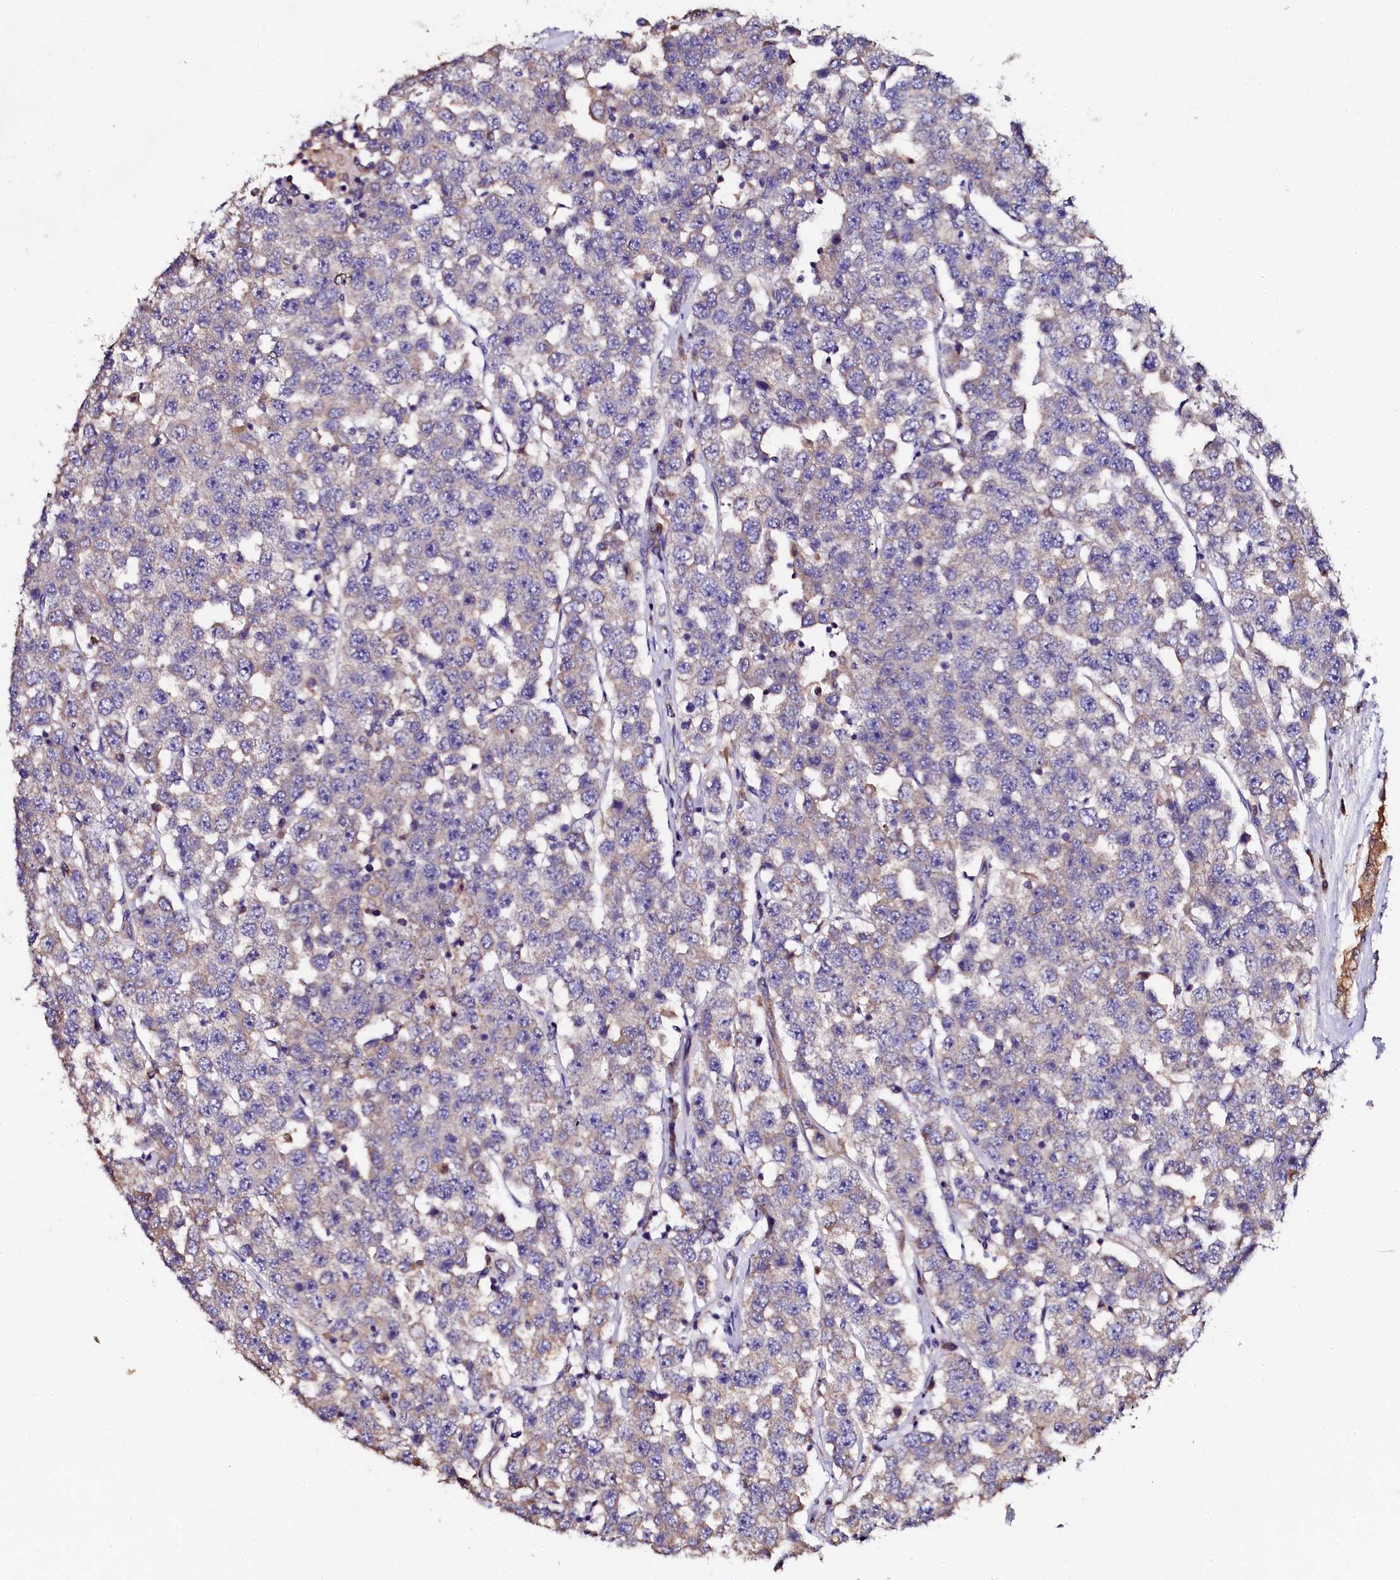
{"staining": {"intensity": "weak", "quantity": "<25%", "location": "cytoplasmic/membranous"}, "tissue": "testis cancer", "cell_type": "Tumor cells", "image_type": "cancer", "snomed": [{"axis": "morphology", "description": "Seminoma, NOS"}, {"axis": "topography", "description": "Testis"}], "caption": "DAB immunohistochemical staining of human testis seminoma exhibits no significant positivity in tumor cells.", "gene": "APPL2", "patient": {"sex": "male", "age": 28}}